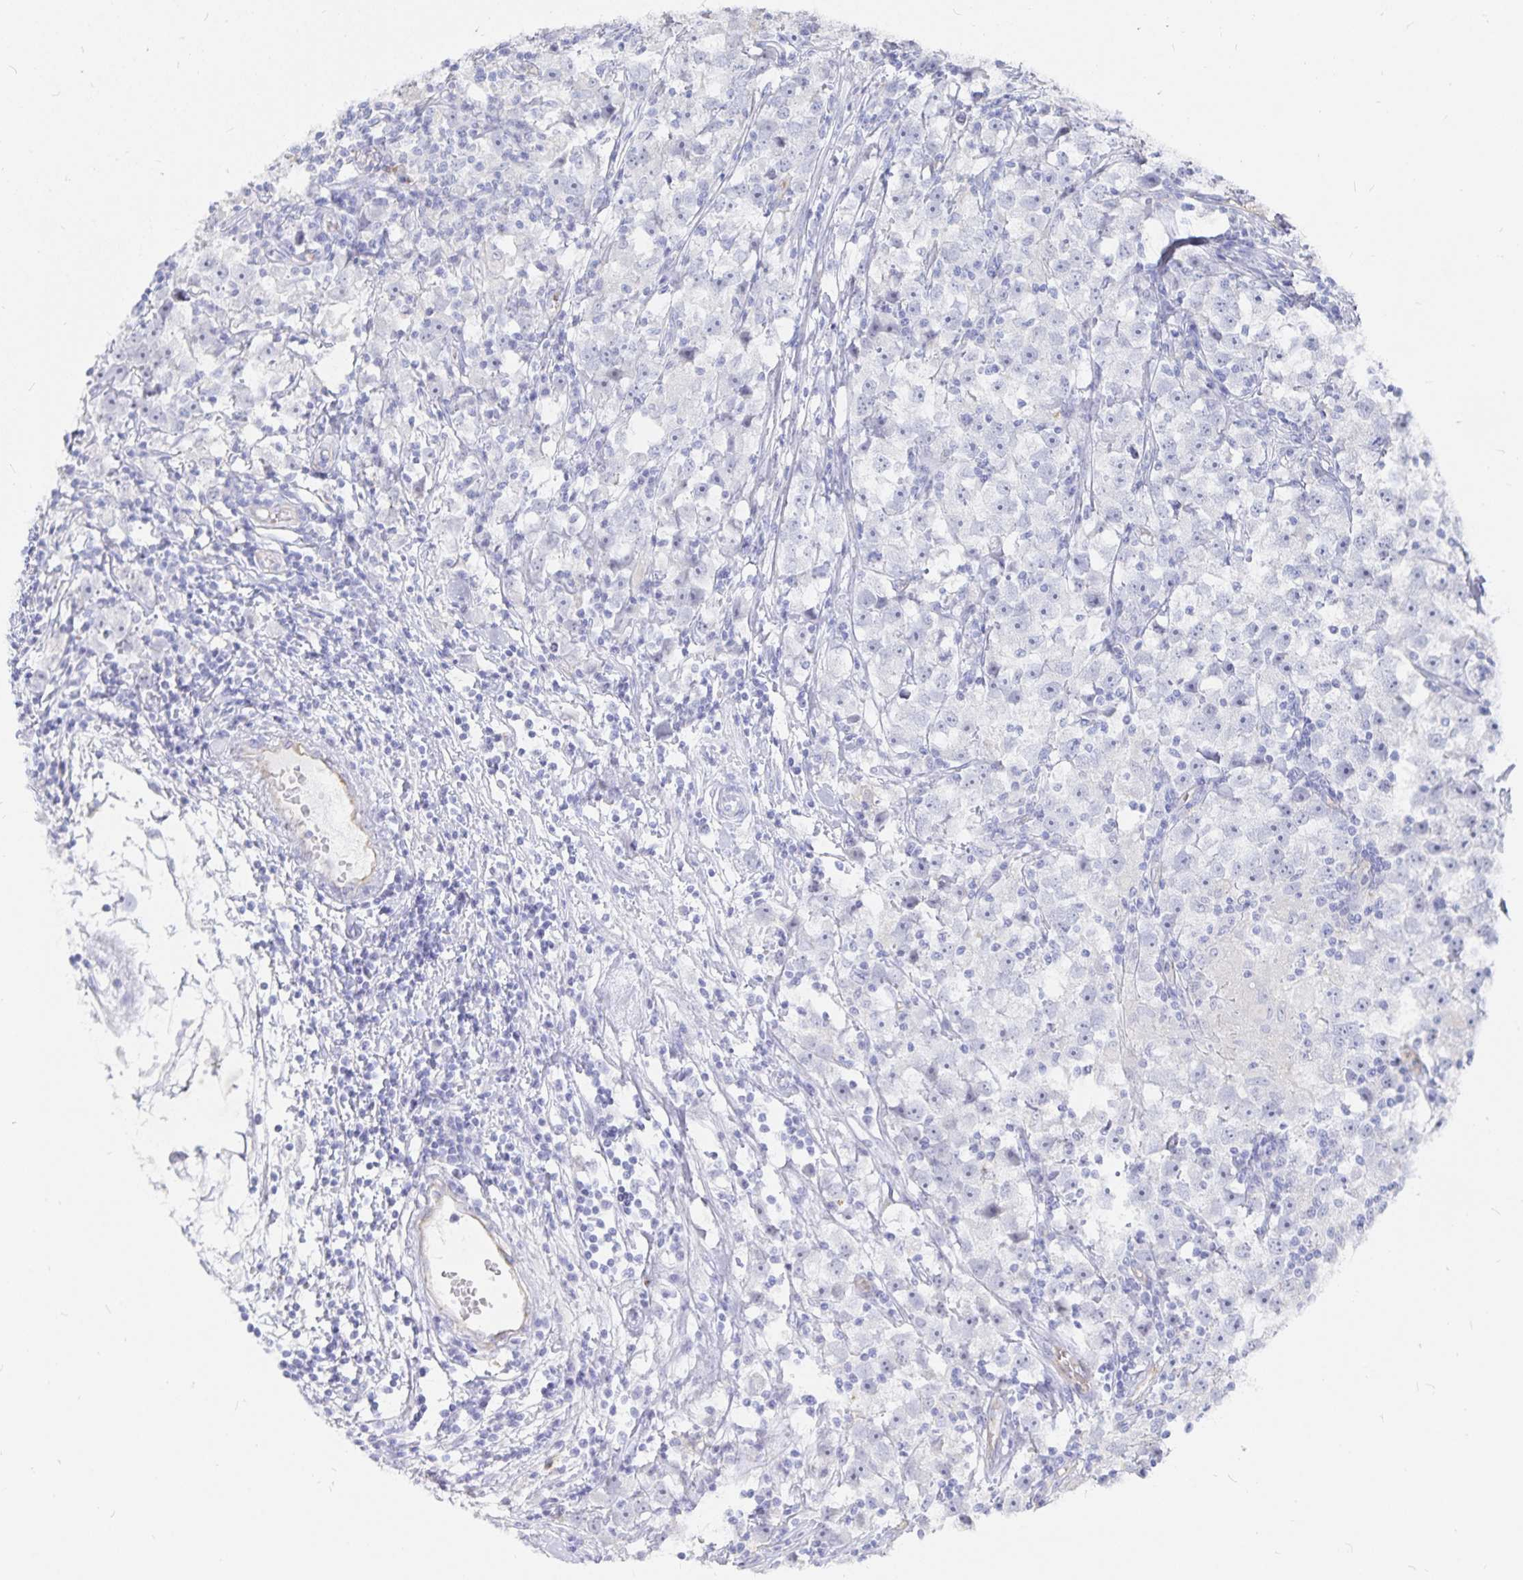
{"staining": {"intensity": "negative", "quantity": "none", "location": "none"}, "tissue": "testis cancer", "cell_type": "Tumor cells", "image_type": "cancer", "snomed": [{"axis": "morphology", "description": "Seminoma, NOS"}, {"axis": "topography", "description": "Testis"}], "caption": "Tumor cells show no significant expression in testis seminoma.", "gene": "INSL5", "patient": {"sex": "male", "age": 33}}